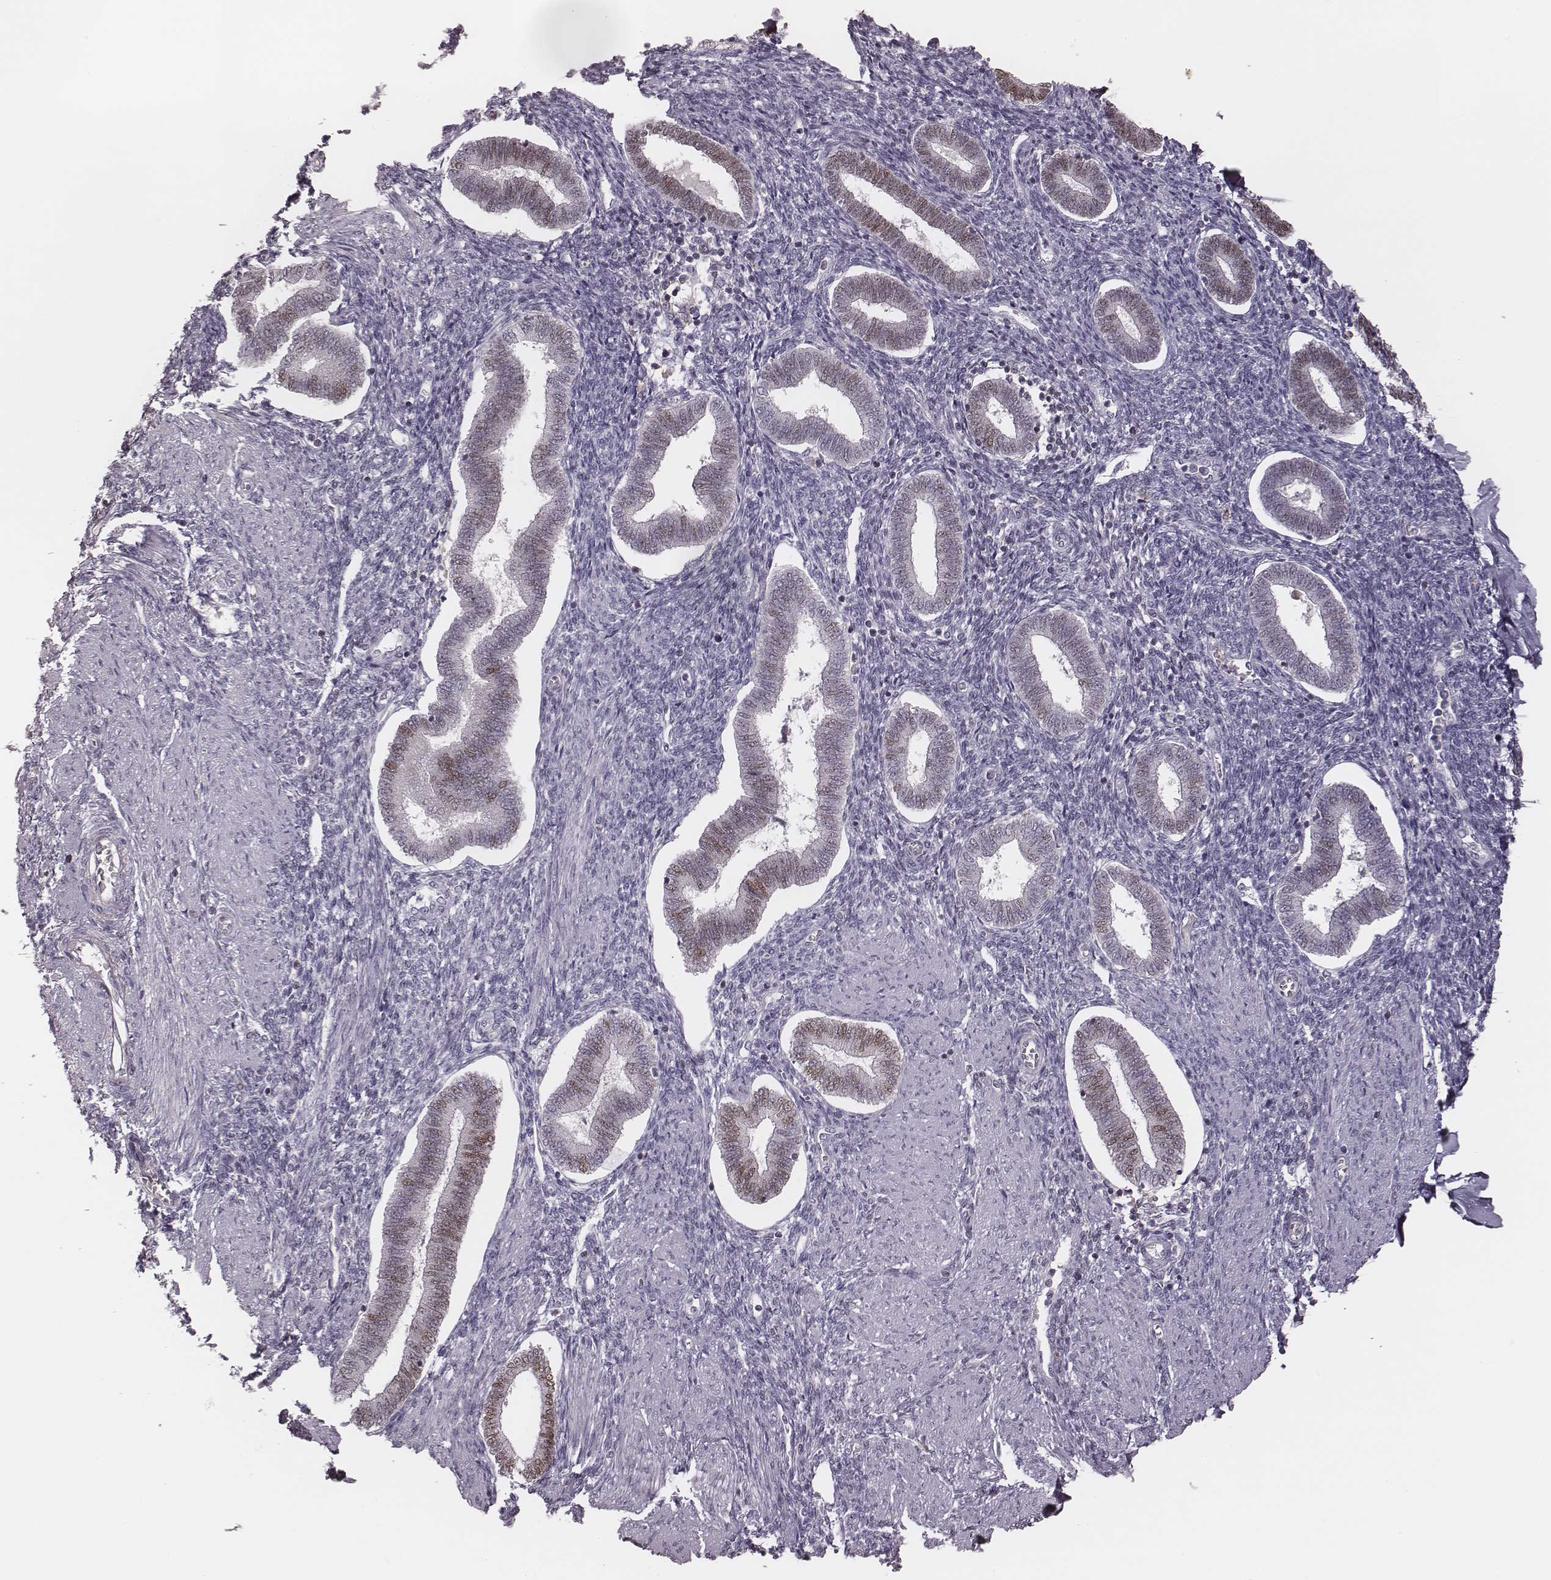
{"staining": {"intensity": "negative", "quantity": "none", "location": "none"}, "tissue": "endometrium", "cell_type": "Cells in endometrial stroma", "image_type": "normal", "snomed": [{"axis": "morphology", "description": "Normal tissue, NOS"}, {"axis": "topography", "description": "Endometrium"}], "caption": "The image displays no significant expression in cells in endometrial stroma of endometrium.", "gene": "MSX1", "patient": {"sex": "female", "age": 42}}